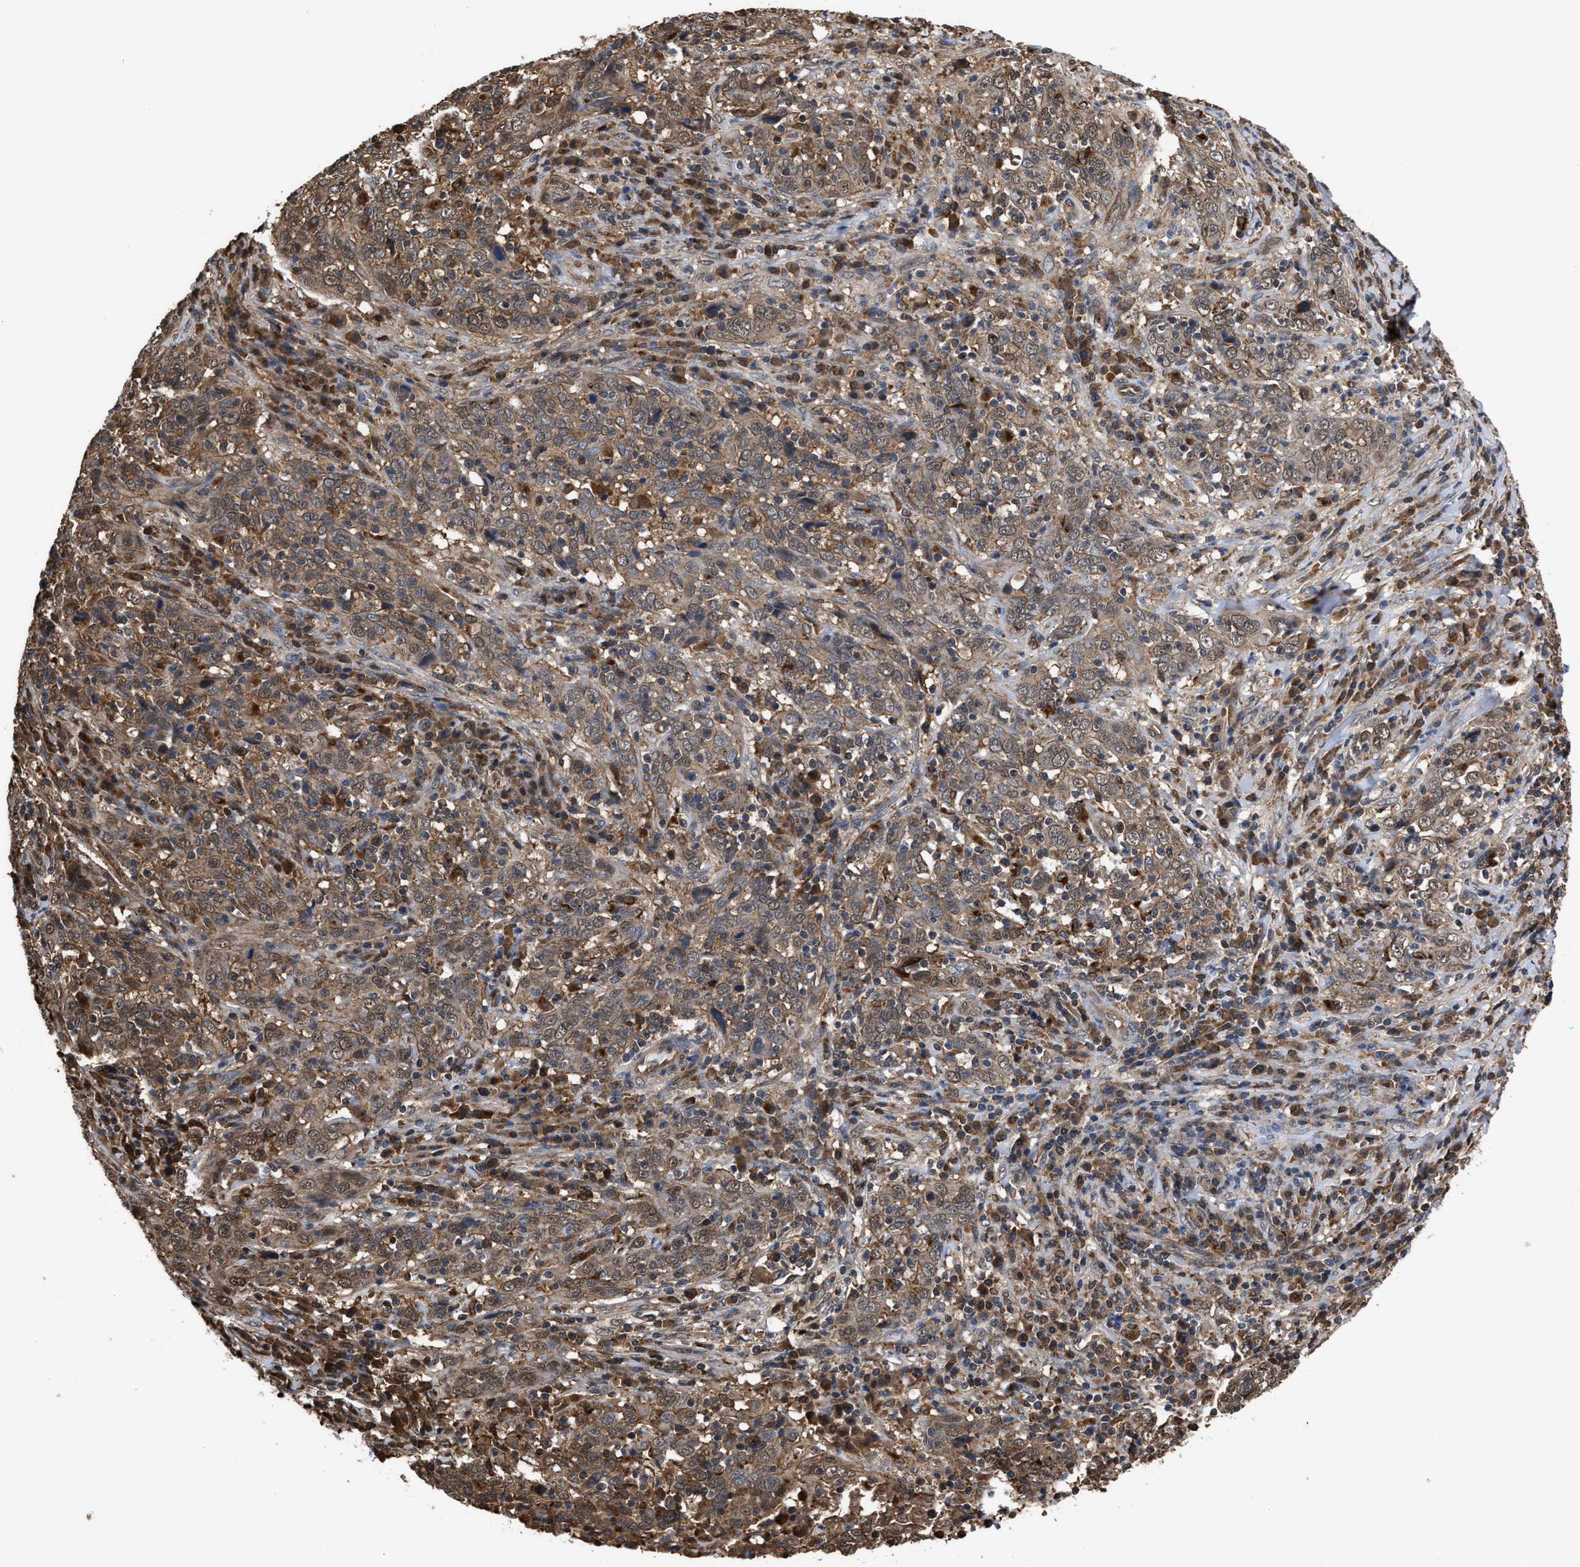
{"staining": {"intensity": "weak", "quantity": ">75%", "location": "cytoplasmic/membranous,nuclear"}, "tissue": "cervical cancer", "cell_type": "Tumor cells", "image_type": "cancer", "snomed": [{"axis": "morphology", "description": "Squamous cell carcinoma, NOS"}, {"axis": "topography", "description": "Cervix"}], "caption": "Cervical squamous cell carcinoma stained for a protein exhibits weak cytoplasmic/membranous and nuclear positivity in tumor cells.", "gene": "SCAI", "patient": {"sex": "female", "age": 46}}